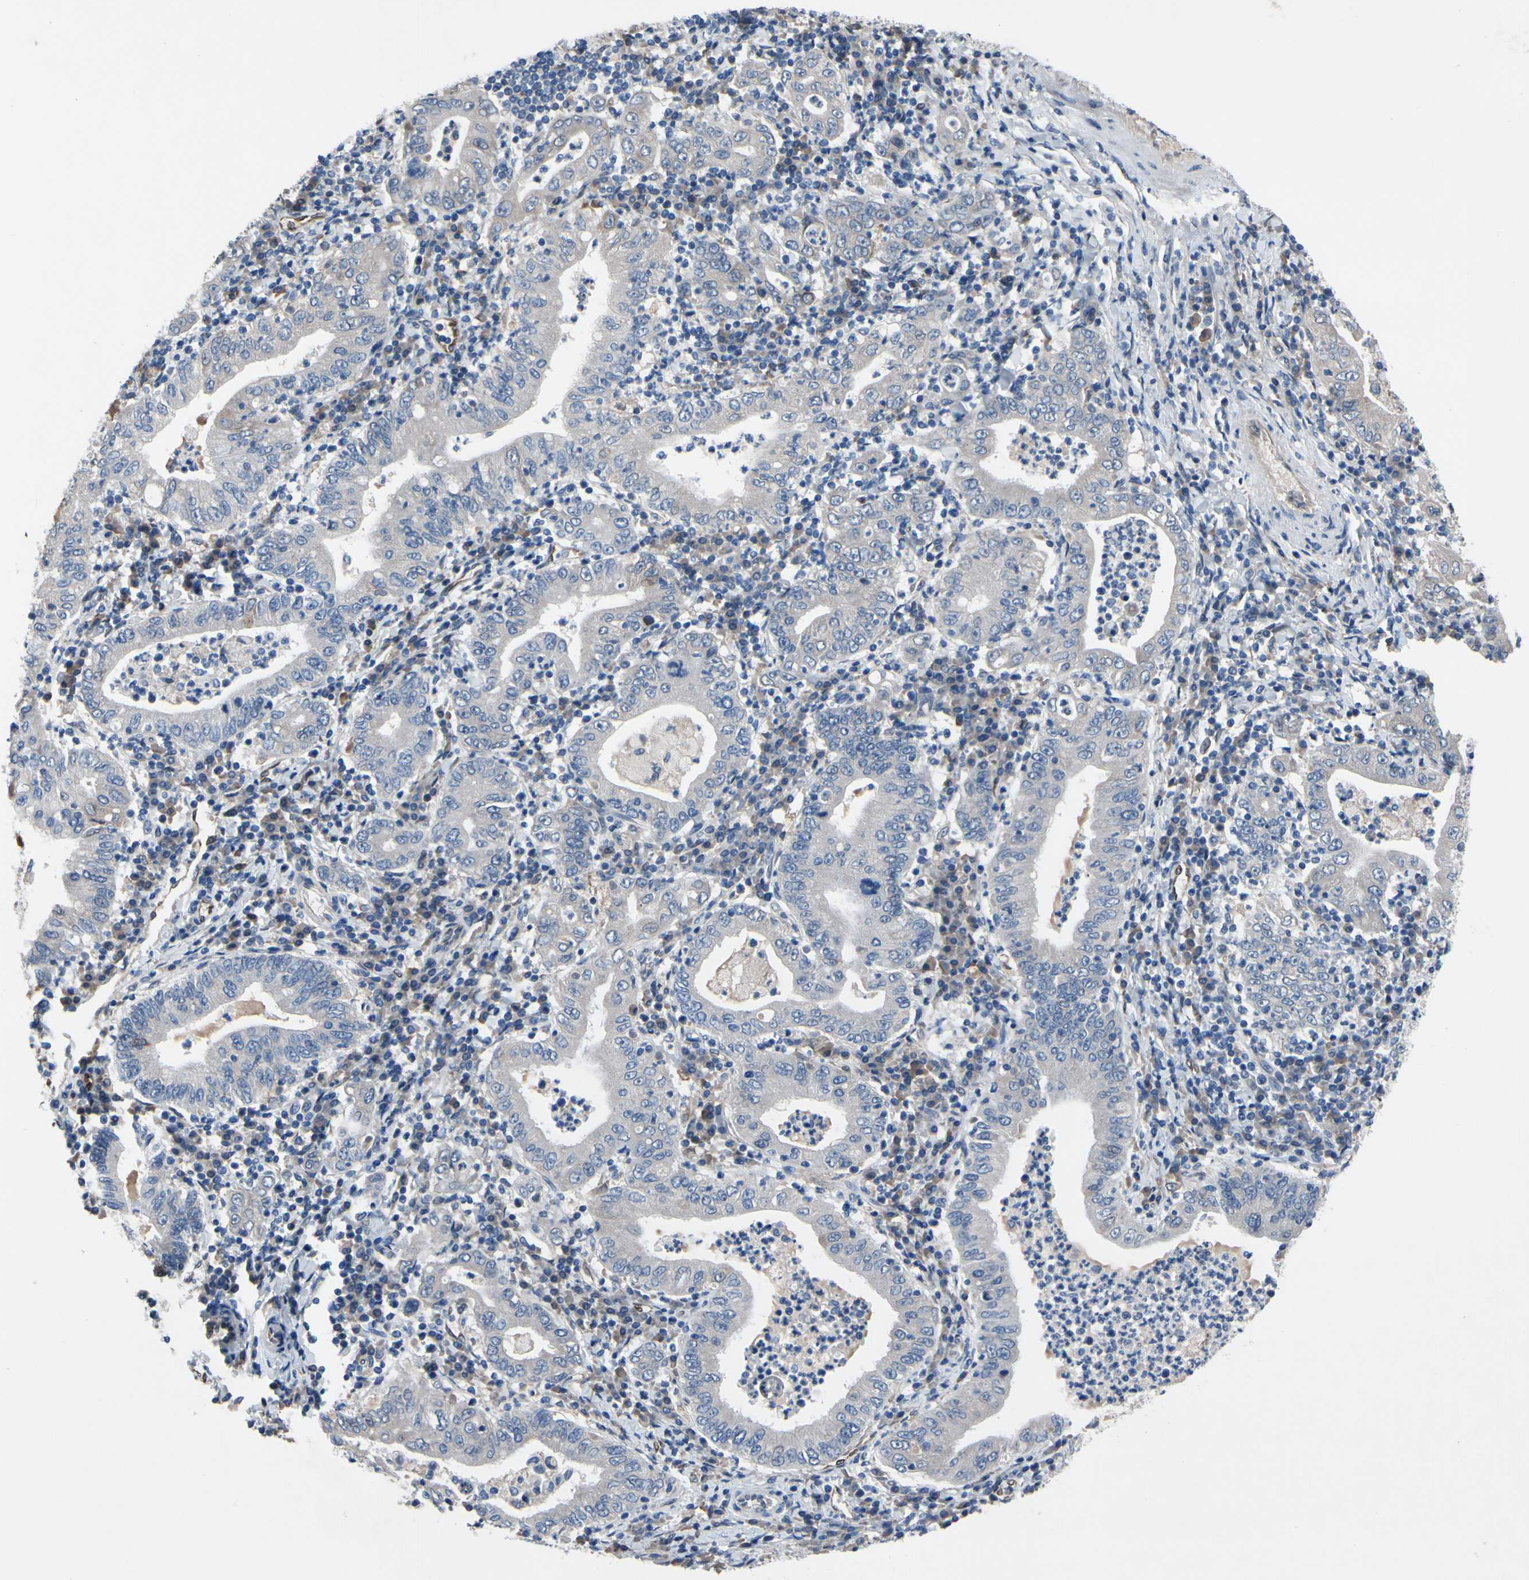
{"staining": {"intensity": "negative", "quantity": "none", "location": "none"}, "tissue": "stomach cancer", "cell_type": "Tumor cells", "image_type": "cancer", "snomed": [{"axis": "morphology", "description": "Normal tissue, NOS"}, {"axis": "morphology", "description": "Adenocarcinoma, NOS"}, {"axis": "topography", "description": "Esophagus"}, {"axis": "topography", "description": "Stomach, upper"}, {"axis": "topography", "description": "Peripheral nerve tissue"}], "caption": "Immunohistochemical staining of human stomach adenocarcinoma exhibits no significant staining in tumor cells.", "gene": "PRXL2A", "patient": {"sex": "male", "age": 62}}